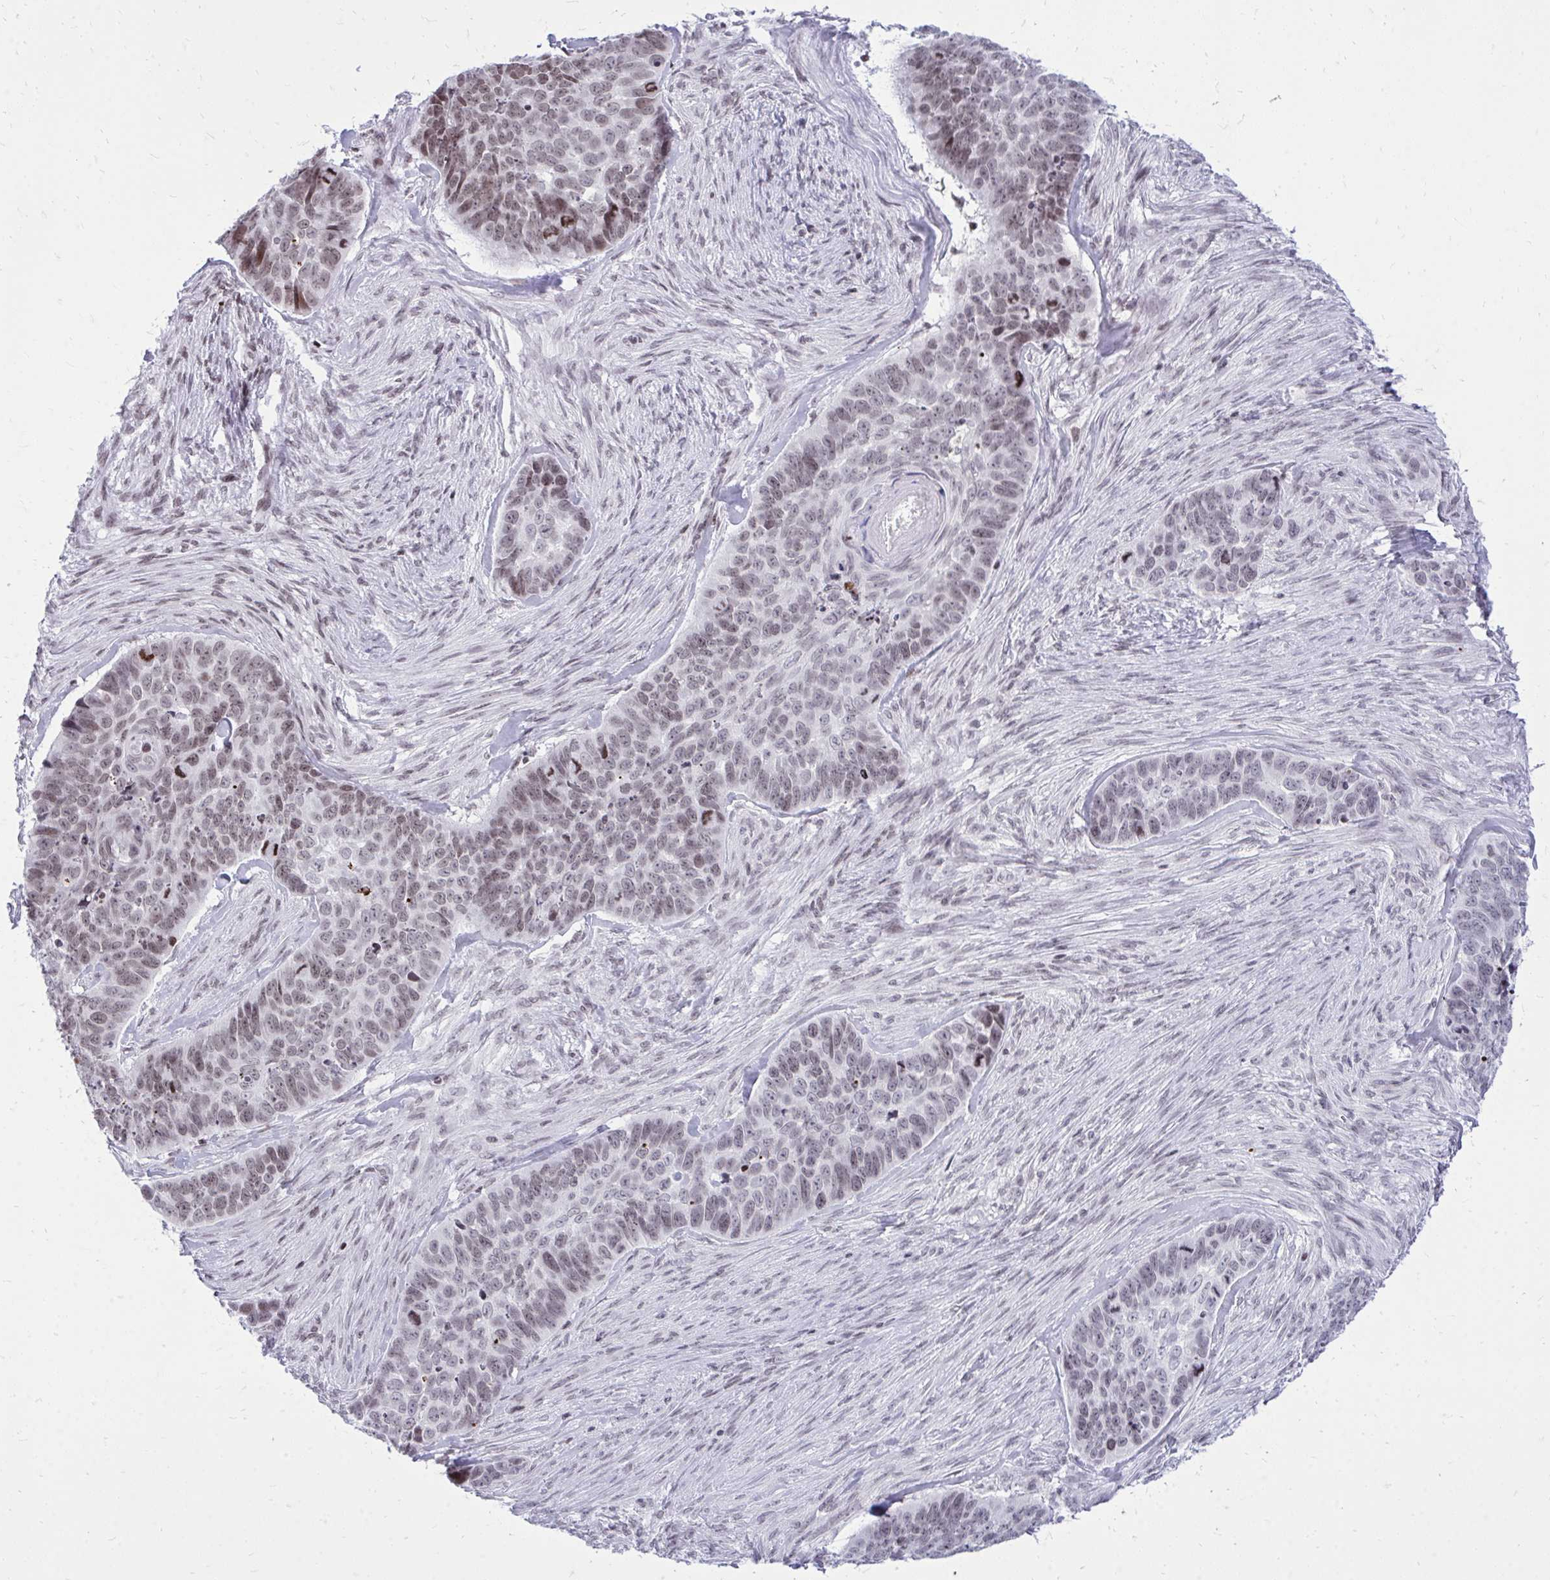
{"staining": {"intensity": "weak", "quantity": "25%-75%", "location": "nuclear"}, "tissue": "skin cancer", "cell_type": "Tumor cells", "image_type": "cancer", "snomed": [{"axis": "morphology", "description": "Basal cell carcinoma"}, {"axis": "topography", "description": "Skin"}], "caption": "Protein positivity by immunohistochemistry demonstrates weak nuclear positivity in about 25%-75% of tumor cells in basal cell carcinoma (skin). The protein of interest is shown in brown color, while the nuclei are stained blue.", "gene": "GABRA1", "patient": {"sex": "female", "age": 82}}